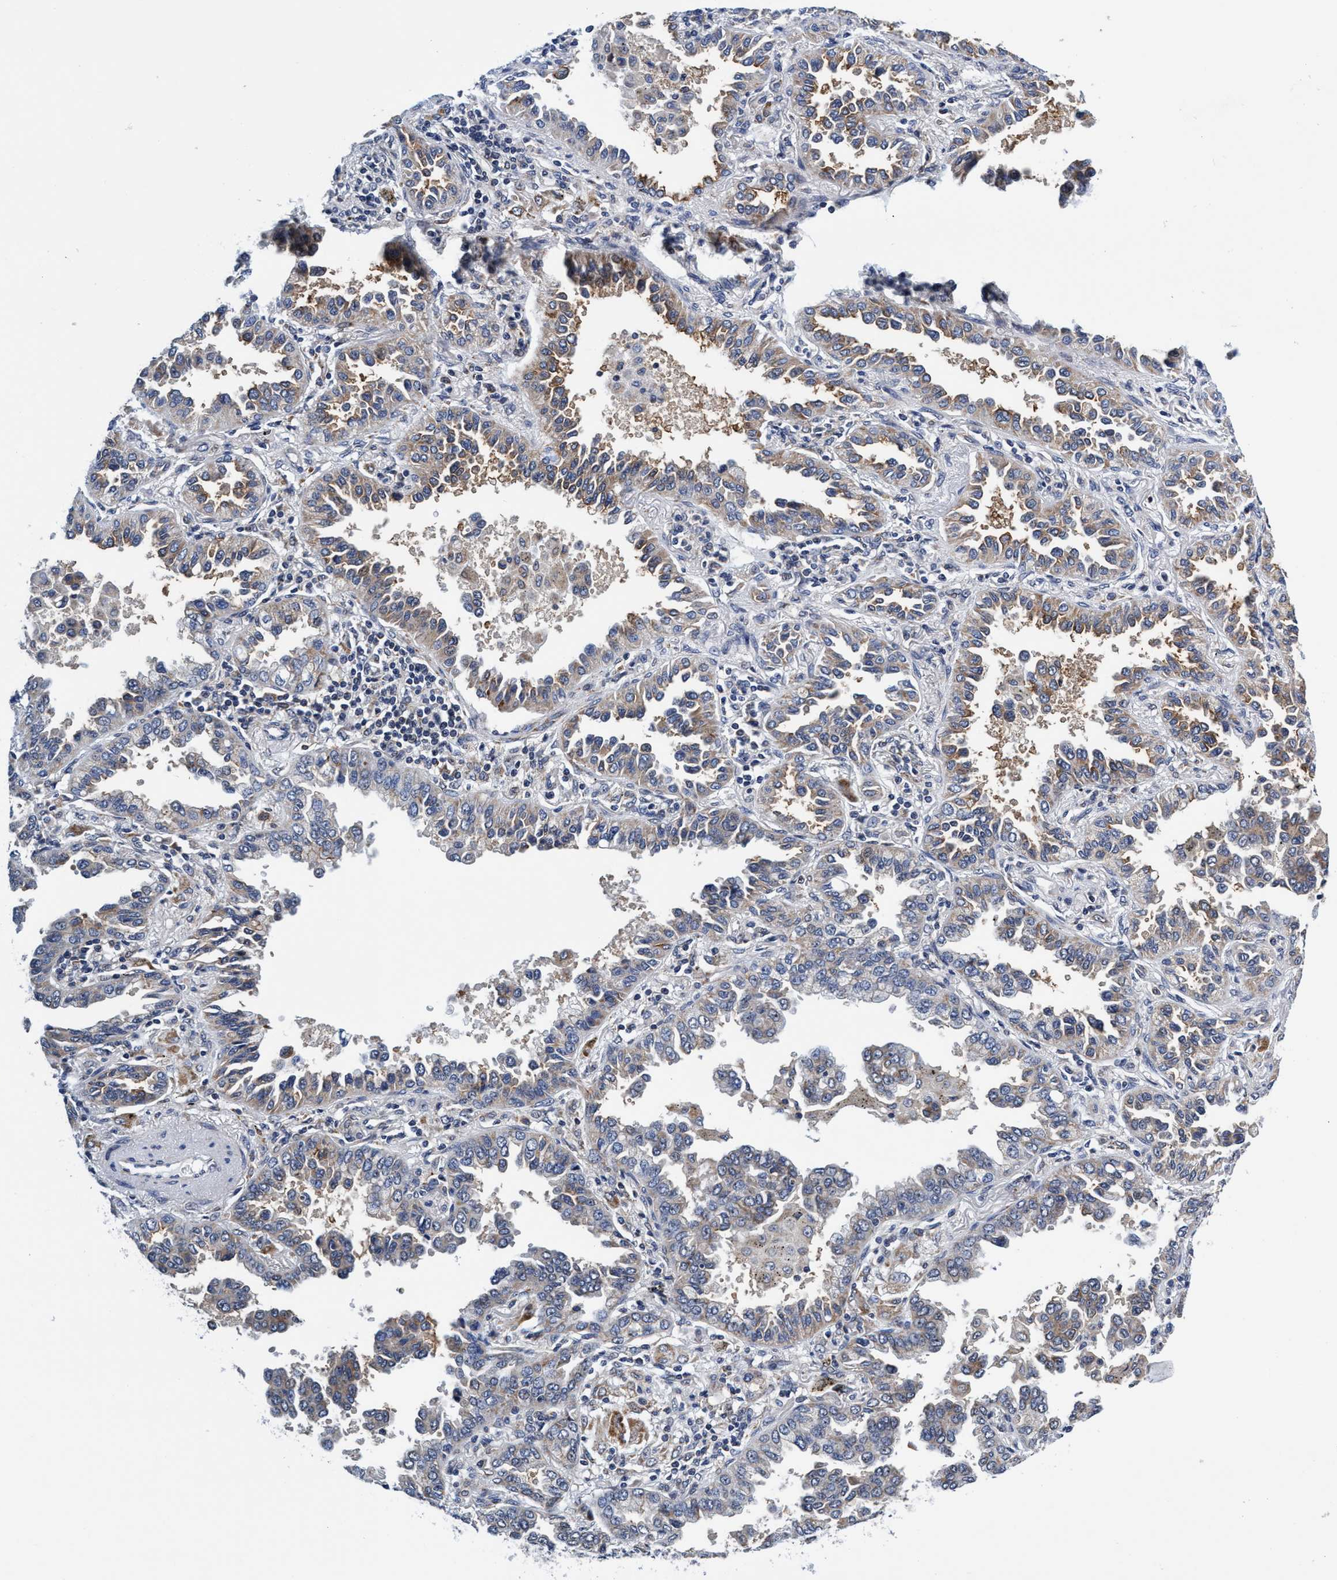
{"staining": {"intensity": "weak", "quantity": "<25%", "location": "cytoplasmic/membranous"}, "tissue": "lung cancer", "cell_type": "Tumor cells", "image_type": "cancer", "snomed": [{"axis": "morphology", "description": "Normal tissue, NOS"}, {"axis": "morphology", "description": "Adenocarcinoma, NOS"}, {"axis": "topography", "description": "Lung"}], "caption": "There is no significant staining in tumor cells of lung cancer (adenocarcinoma).", "gene": "AGAP2", "patient": {"sex": "male", "age": 59}}